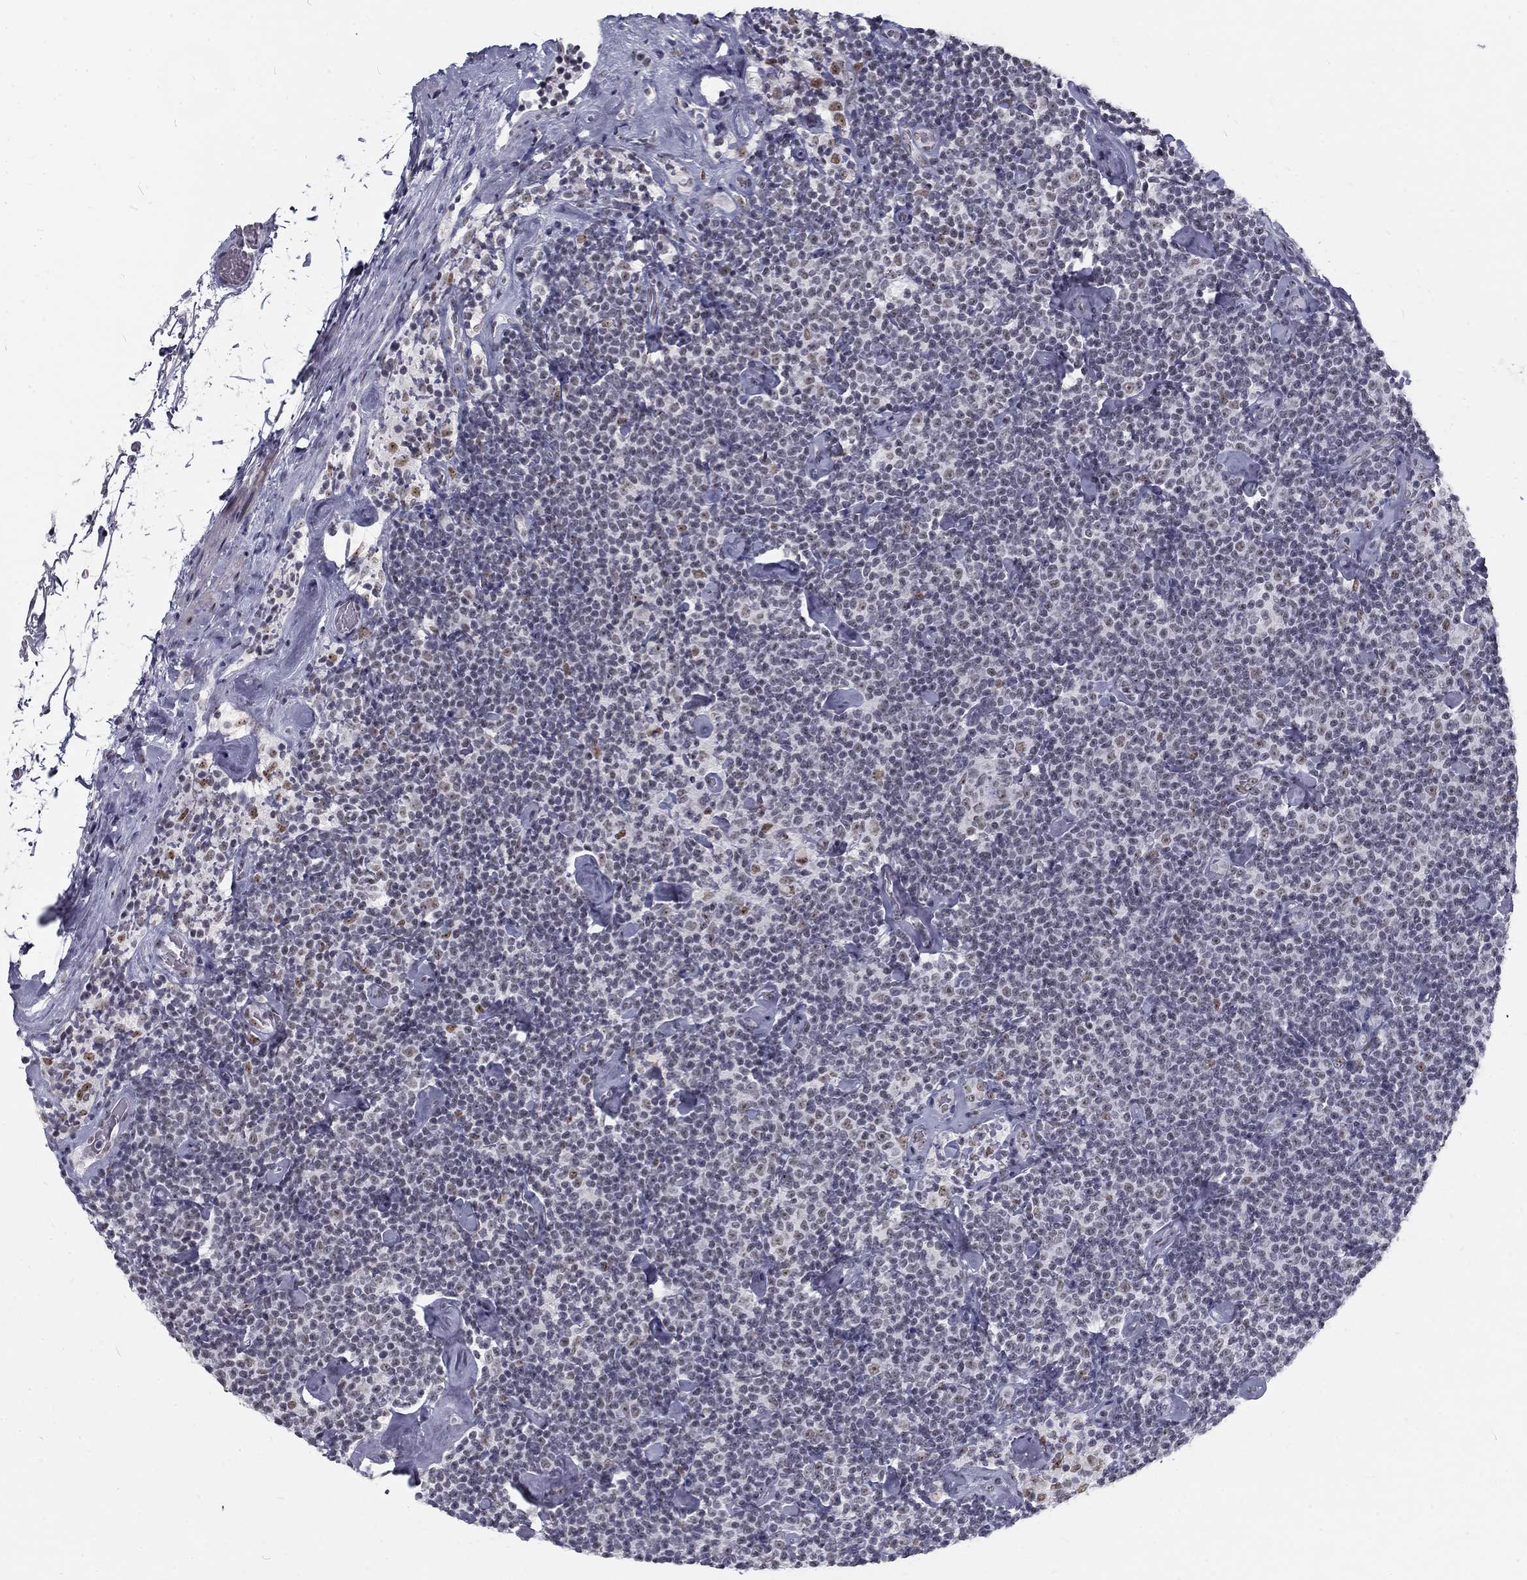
{"staining": {"intensity": "weak", "quantity": "<25%", "location": "nuclear"}, "tissue": "lymphoma", "cell_type": "Tumor cells", "image_type": "cancer", "snomed": [{"axis": "morphology", "description": "Malignant lymphoma, non-Hodgkin's type, Low grade"}, {"axis": "topography", "description": "Lymph node"}], "caption": "Histopathology image shows no significant protein staining in tumor cells of lymphoma.", "gene": "SNORC", "patient": {"sex": "male", "age": 81}}